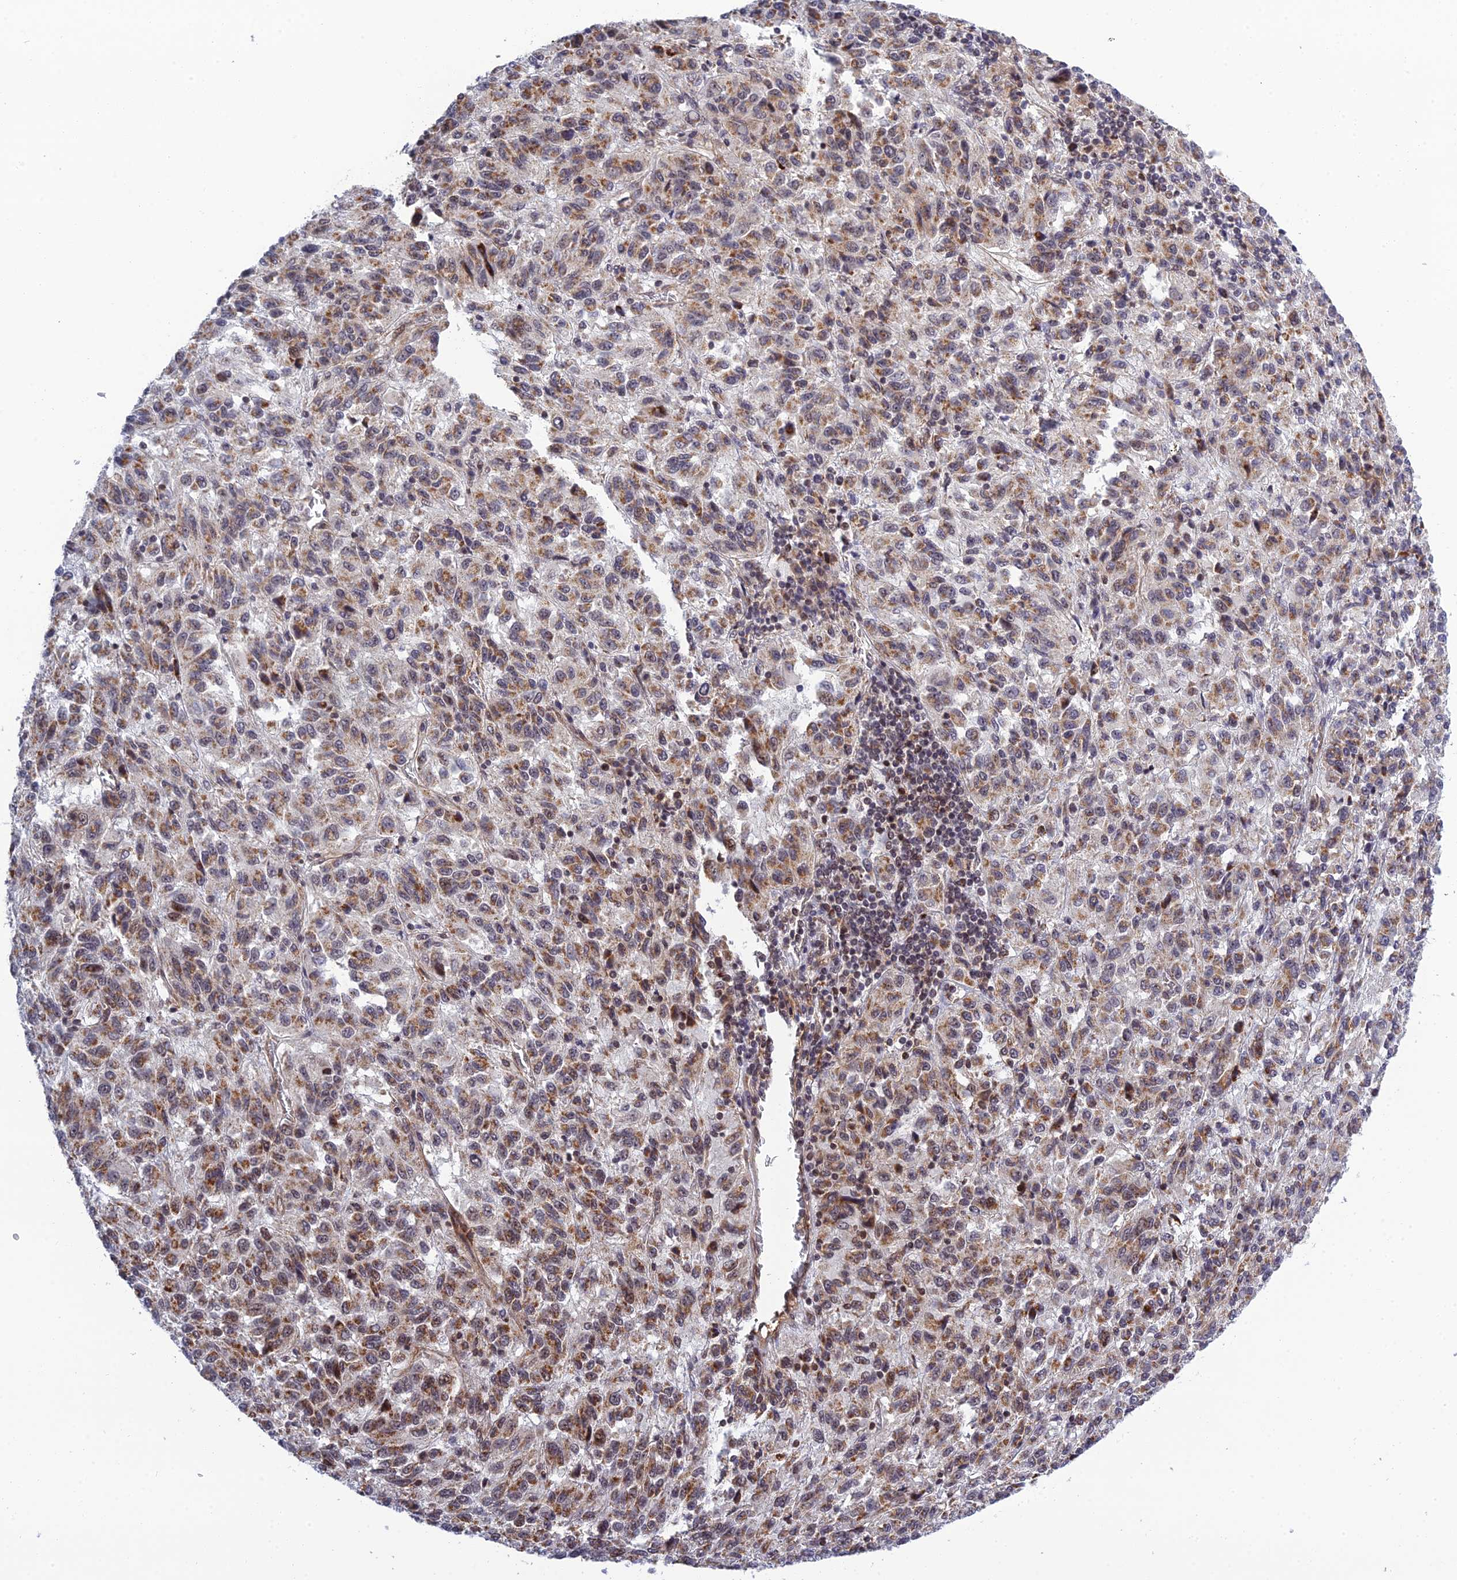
{"staining": {"intensity": "moderate", "quantity": ">75%", "location": "cytoplasmic/membranous"}, "tissue": "melanoma", "cell_type": "Tumor cells", "image_type": "cancer", "snomed": [{"axis": "morphology", "description": "Malignant melanoma, Metastatic site"}, {"axis": "topography", "description": "Lung"}], "caption": "Immunohistochemistry (IHC) of melanoma shows medium levels of moderate cytoplasmic/membranous expression in about >75% of tumor cells. (DAB IHC, brown staining for protein, blue staining for nuclei).", "gene": "REXO1", "patient": {"sex": "male", "age": 64}}